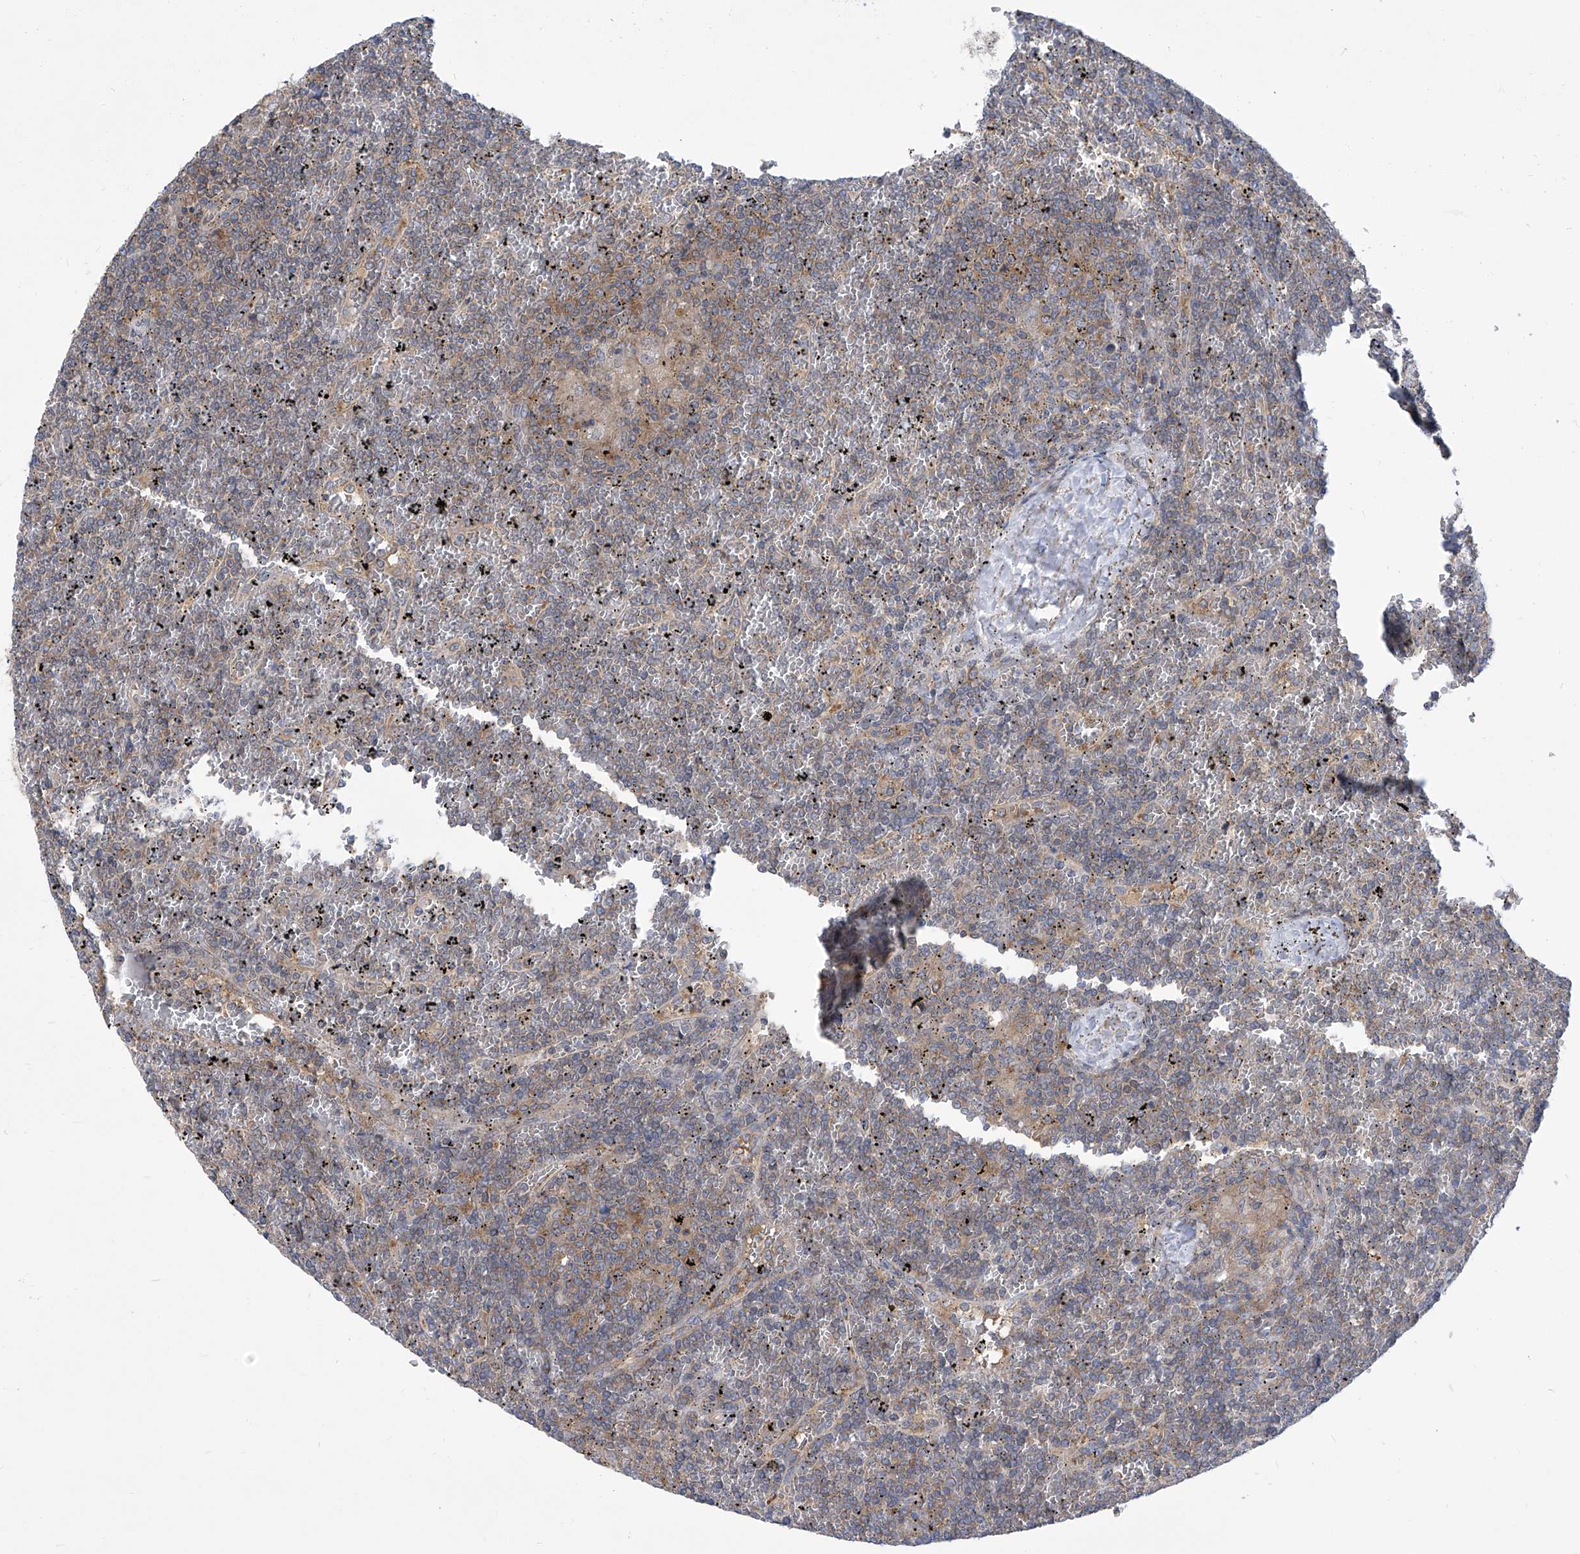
{"staining": {"intensity": "weak", "quantity": "<25%", "location": "cytoplasmic/membranous"}, "tissue": "lymphoma", "cell_type": "Tumor cells", "image_type": "cancer", "snomed": [{"axis": "morphology", "description": "Malignant lymphoma, non-Hodgkin's type, Low grade"}, {"axis": "topography", "description": "Spleen"}], "caption": "Malignant lymphoma, non-Hodgkin's type (low-grade) was stained to show a protein in brown. There is no significant expression in tumor cells.", "gene": "EIF3M", "patient": {"sex": "female", "age": 19}}